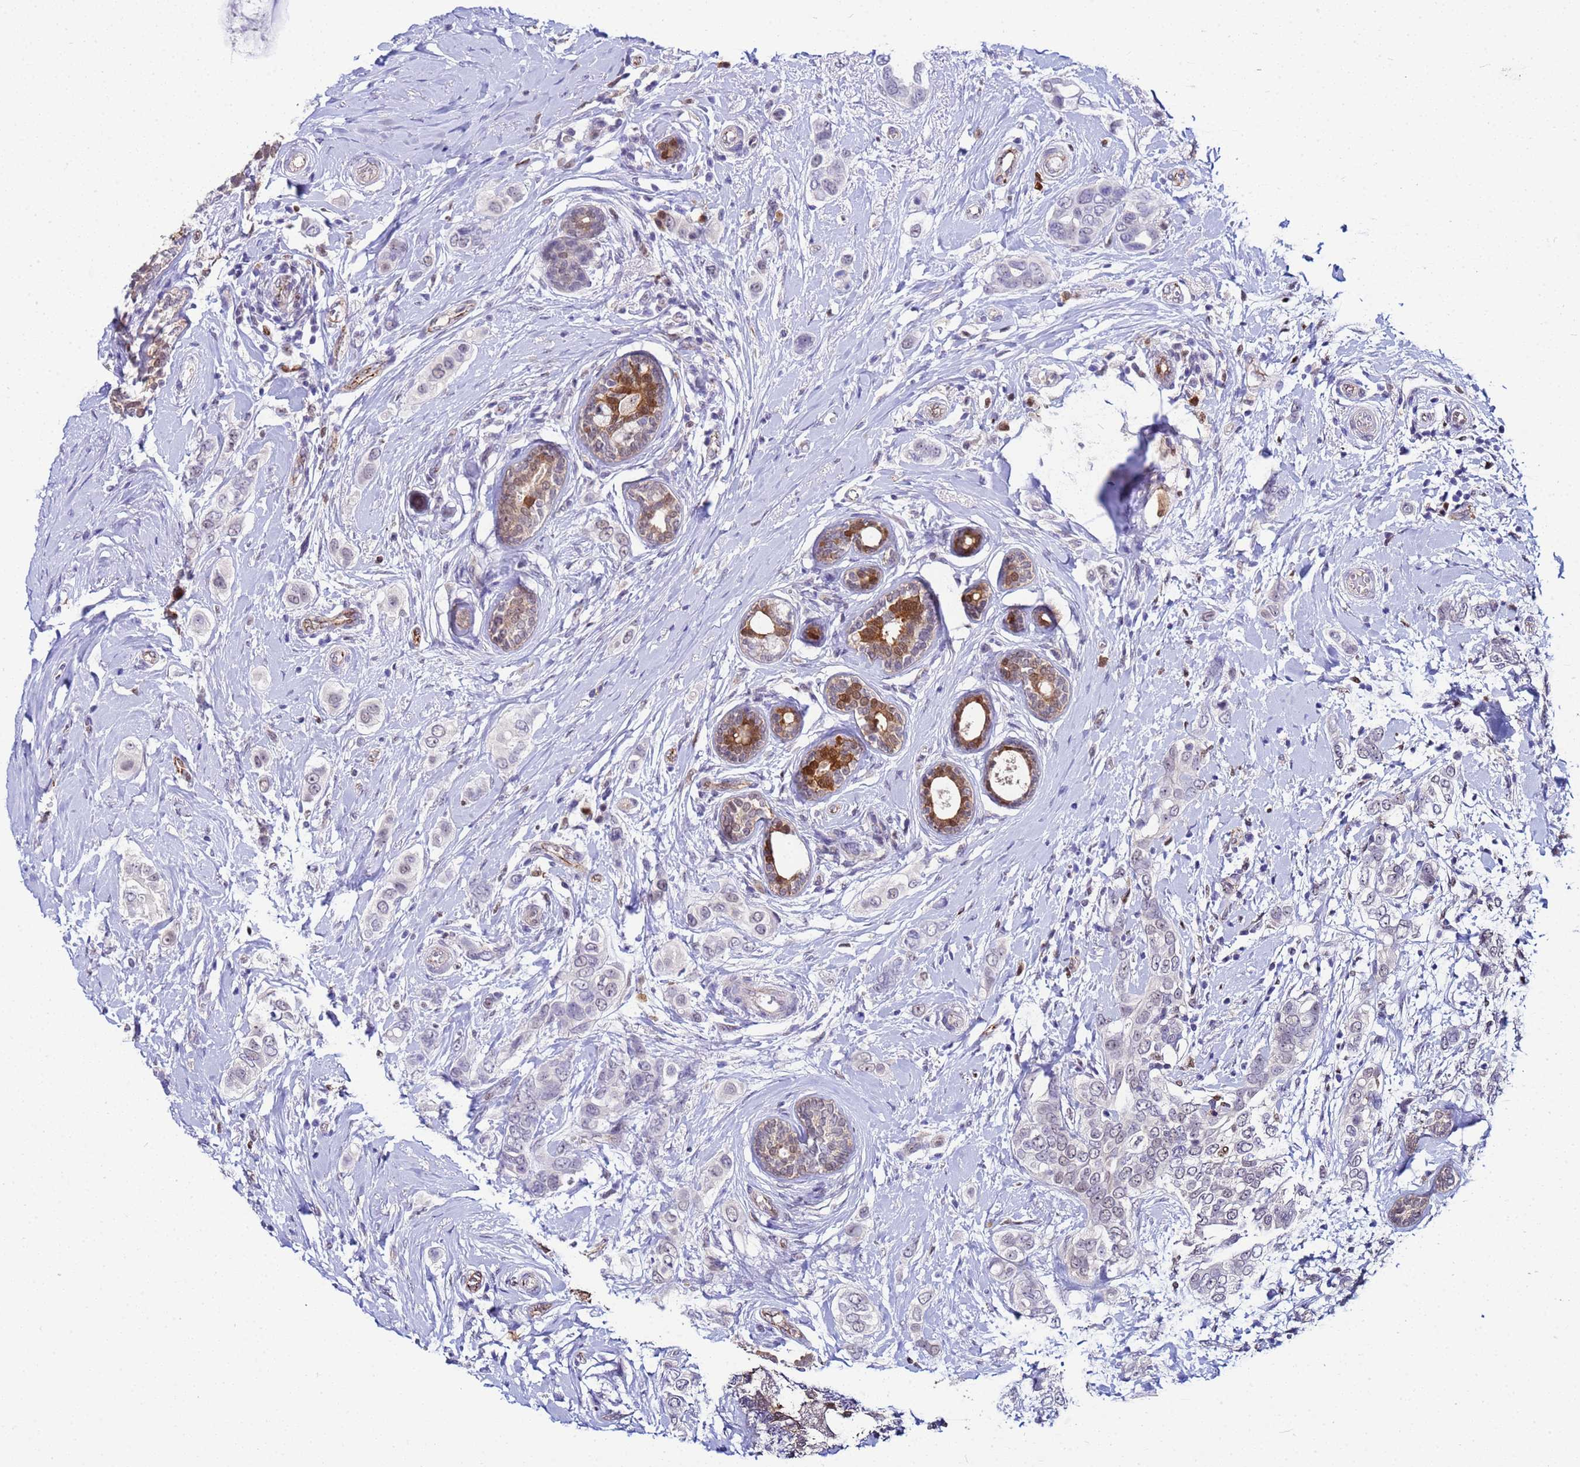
{"staining": {"intensity": "negative", "quantity": "none", "location": "none"}, "tissue": "breast cancer", "cell_type": "Tumor cells", "image_type": "cancer", "snomed": [{"axis": "morphology", "description": "Lobular carcinoma"}, {"axis": "topography", "description": "Breast"}], "caption": "Tumor cells show no significant expression in lobular carcinoma (breast).", "gene": "SLC25A37", "patient": {"sex": "female", "age": 51}}